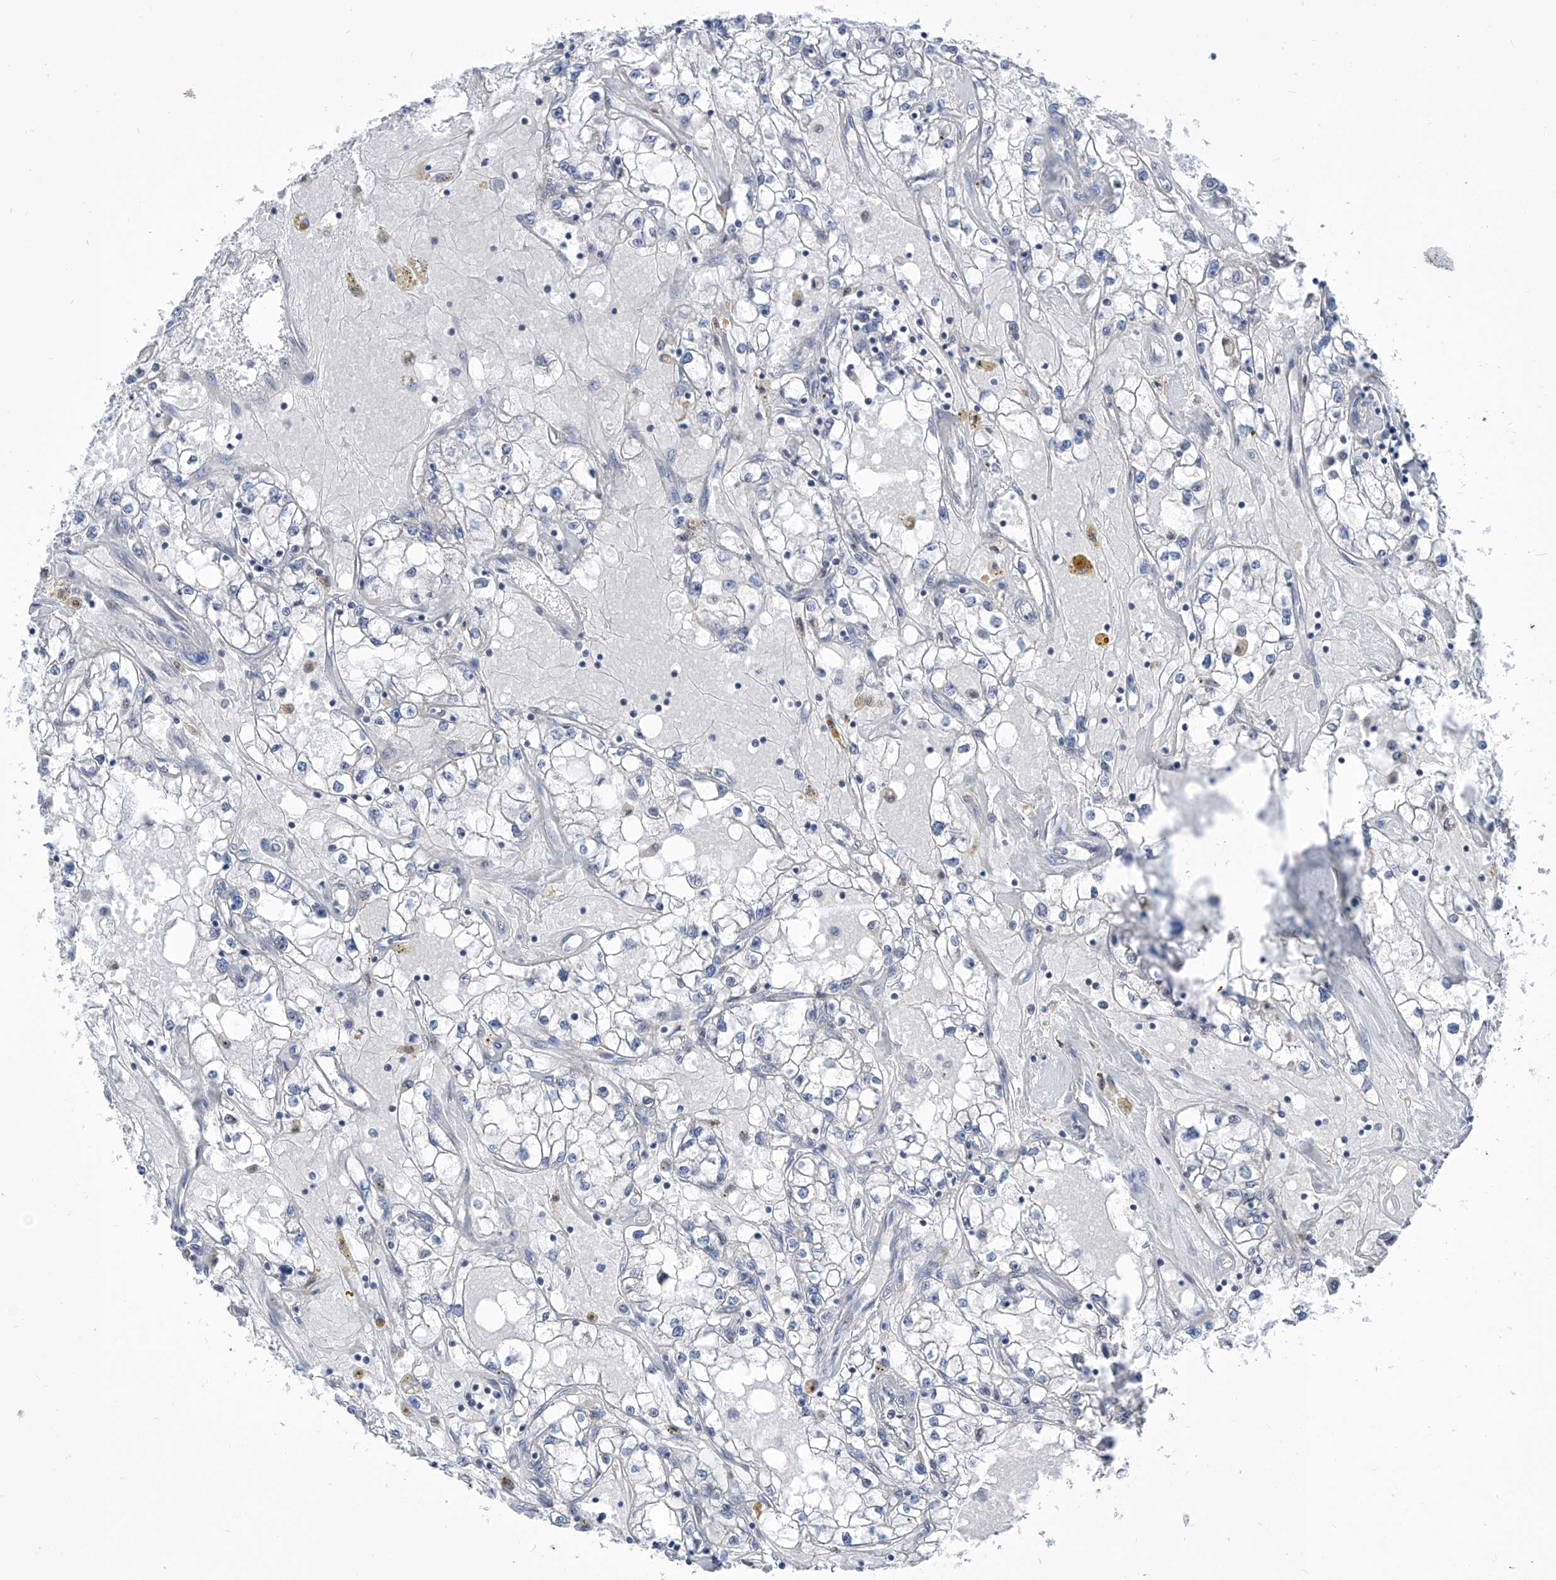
{"staining": {"intensity": "negative", "quantity": "none", "location": "none"}, "tissue": "renal cancer", "cell_type": "Tumor cells", "image_type": "cancer", "snomed": [{"axis": "morphology", "description": "Adenocarcinoma, NOS"}, {"axis": "topography", "description": "Kidney"}], "caption": "Micrograph shows no significant protein expression in tumor cells of adenocarcinoma (renal). (Brightfield microscopy of DAB IHC at high magnification).", "gene": "SART1", "patient": {"sex": "male", "age": 56}}